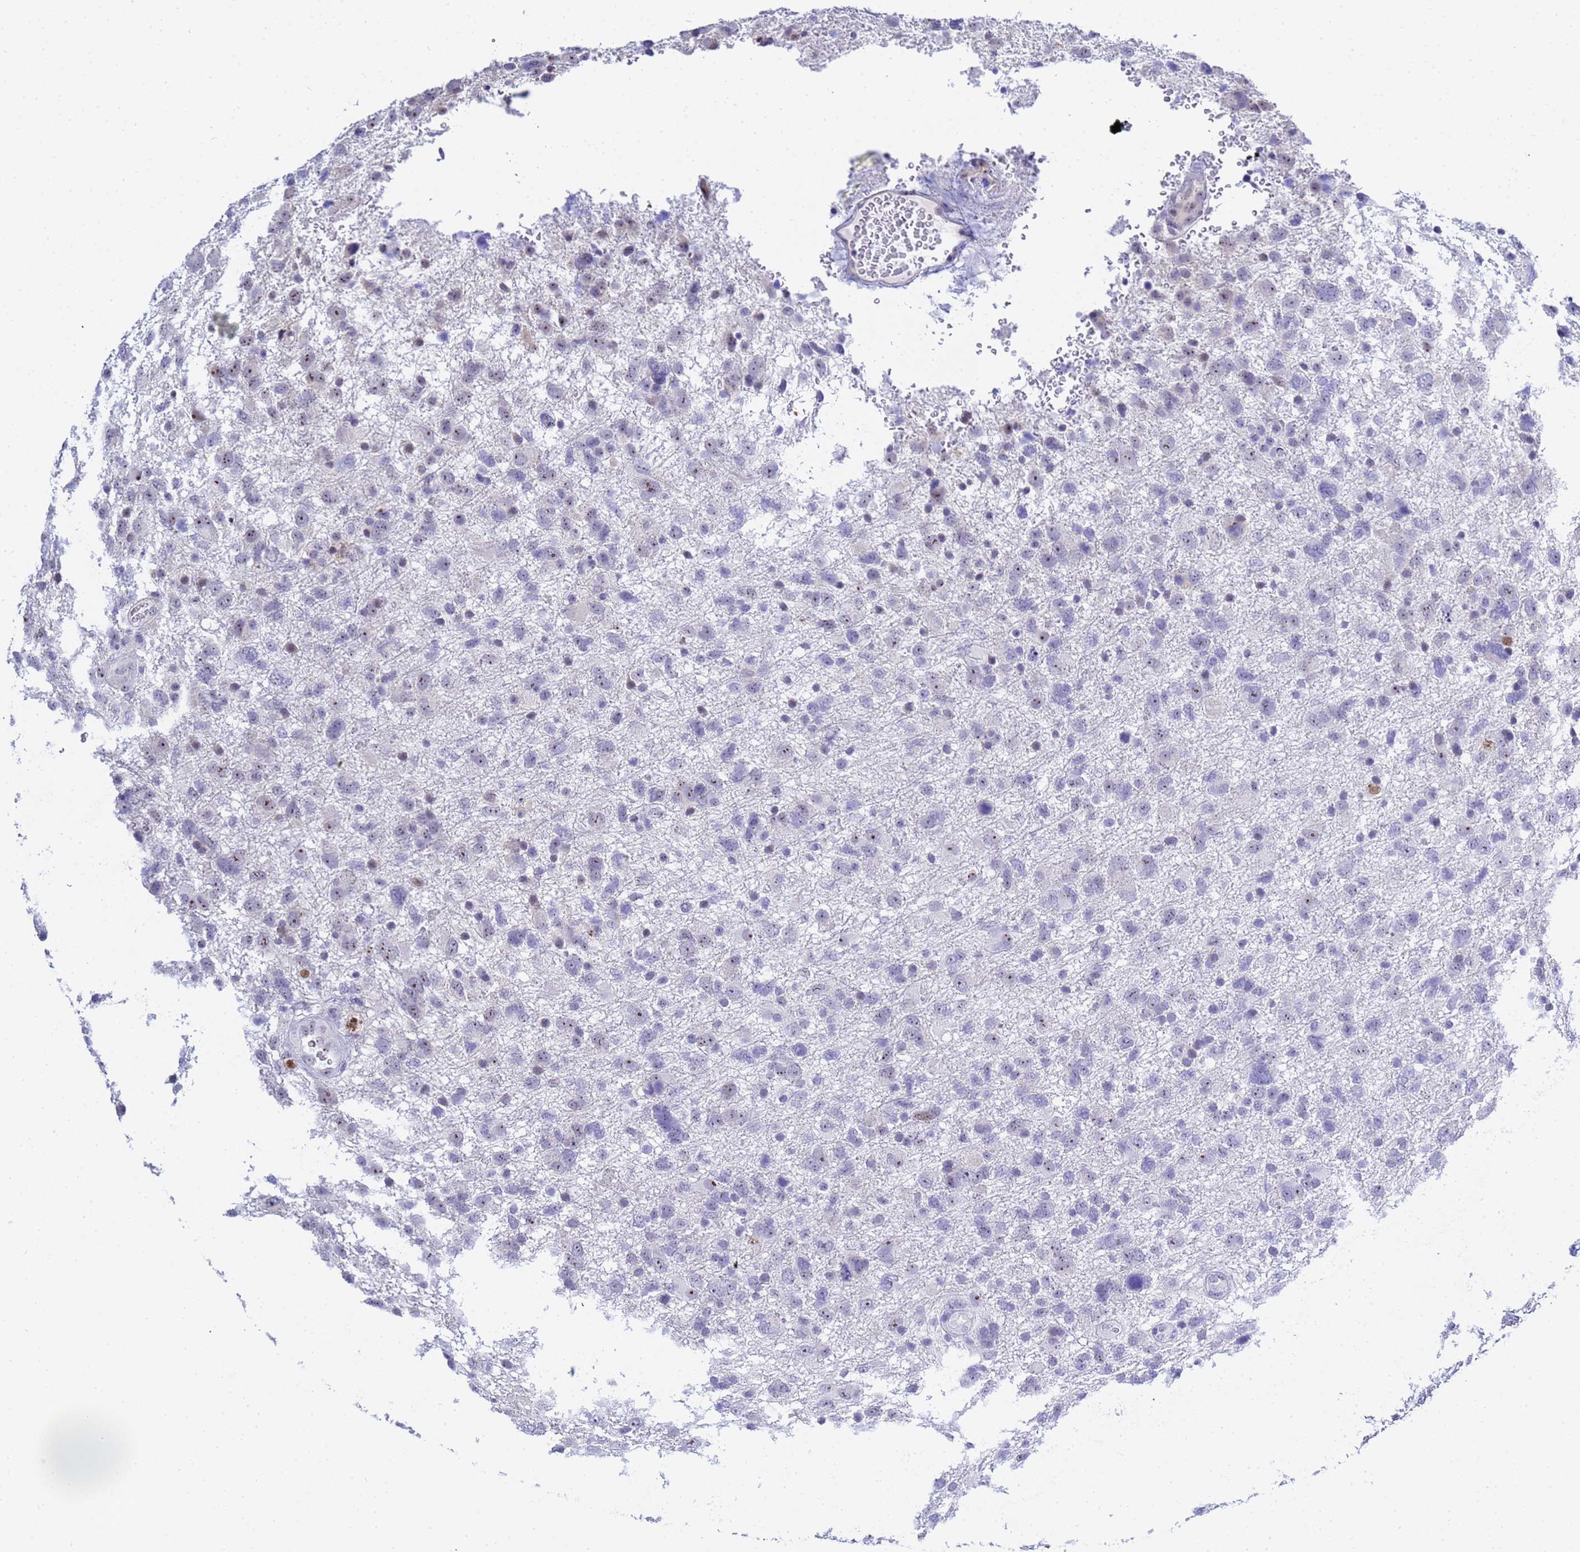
{"staining": {"intensity": "weak", "quantity": "25%-75%", "location": "nuclear"}, "tissue": "glioma", "cell_type": "Tumor cells", "image_type": "cancer", "snomed": [{"axis": "morphology", "description": "Glioma, malignant, High grade"}, {"axis": "topography", "description": "Brain"}], "caption": "The histopathology image shows immunohistochemical staining of malignant glioma (high-grade). There is weak nuclear expression is seen in about 25%-75% of tumor cells.", "gene": "ACTL6B", "patient": {"sex": "male", "age": 61}}